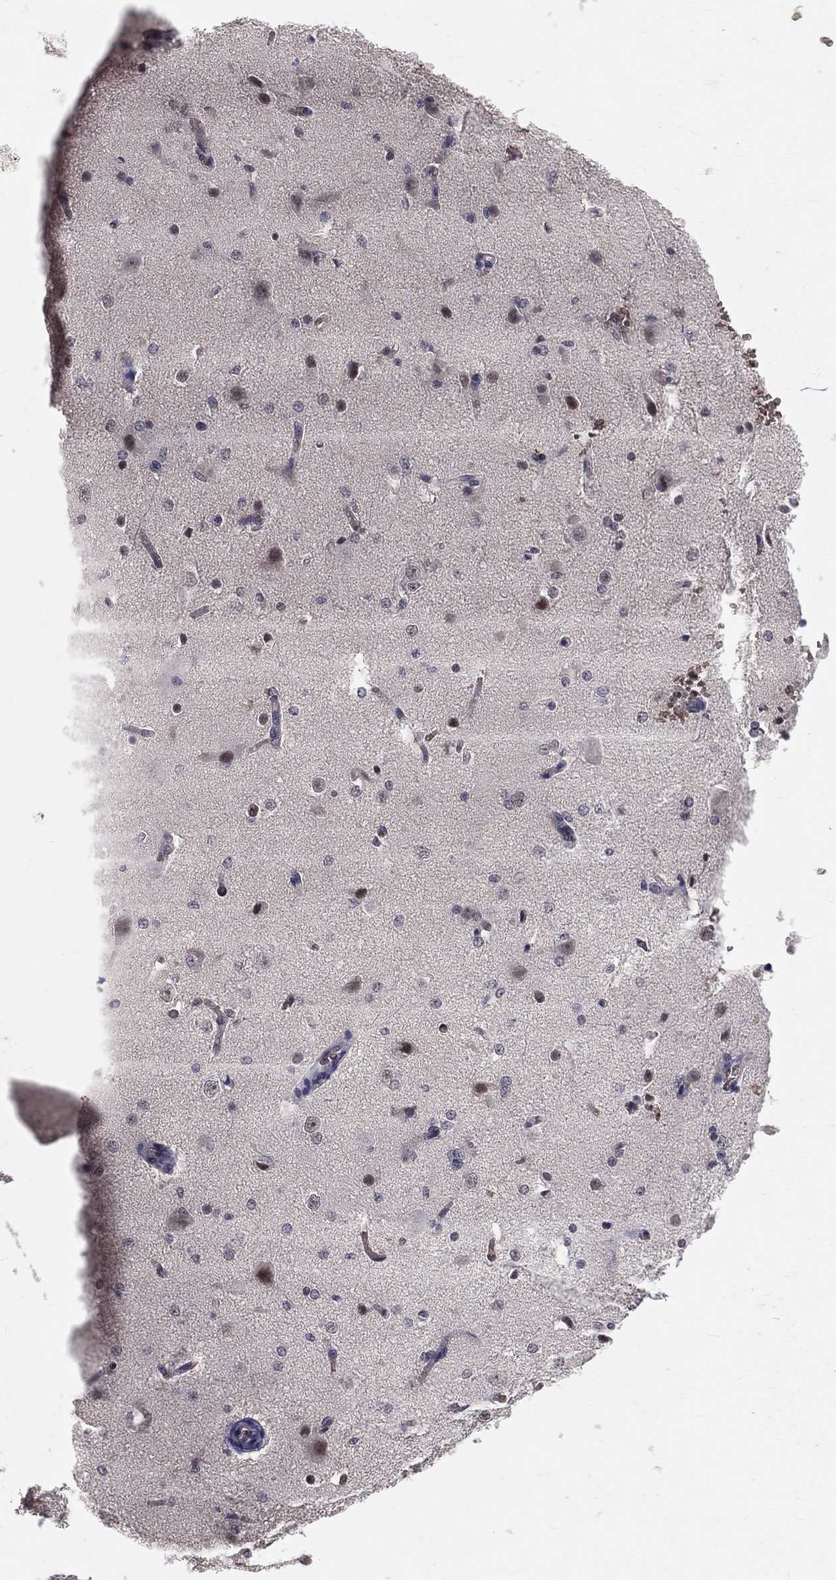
{"staining": {"intensity": "negative", "quantity": "none", "location": "none"}, "tissue": "cerebral cortex", "cell_type": "Endothelial cells", "image_type": "normal", "snomed": [{"axis": "morphology", "description": "Normal tissue, NOS"}, {"axis": "morphology", "description": "Inflammation, NOS"}, {"axis": "topography", "description": "Cerebral cortex"}], "caption": "Cerebral cortex was stained to show a protein in brown. There is no significant positivity in endothelial cells. (Immunohistochemistry (ihc), brightfield microscopy, high magnification).", "gene": "DSG4", "patient": {"sex": "male", "age": 6}}